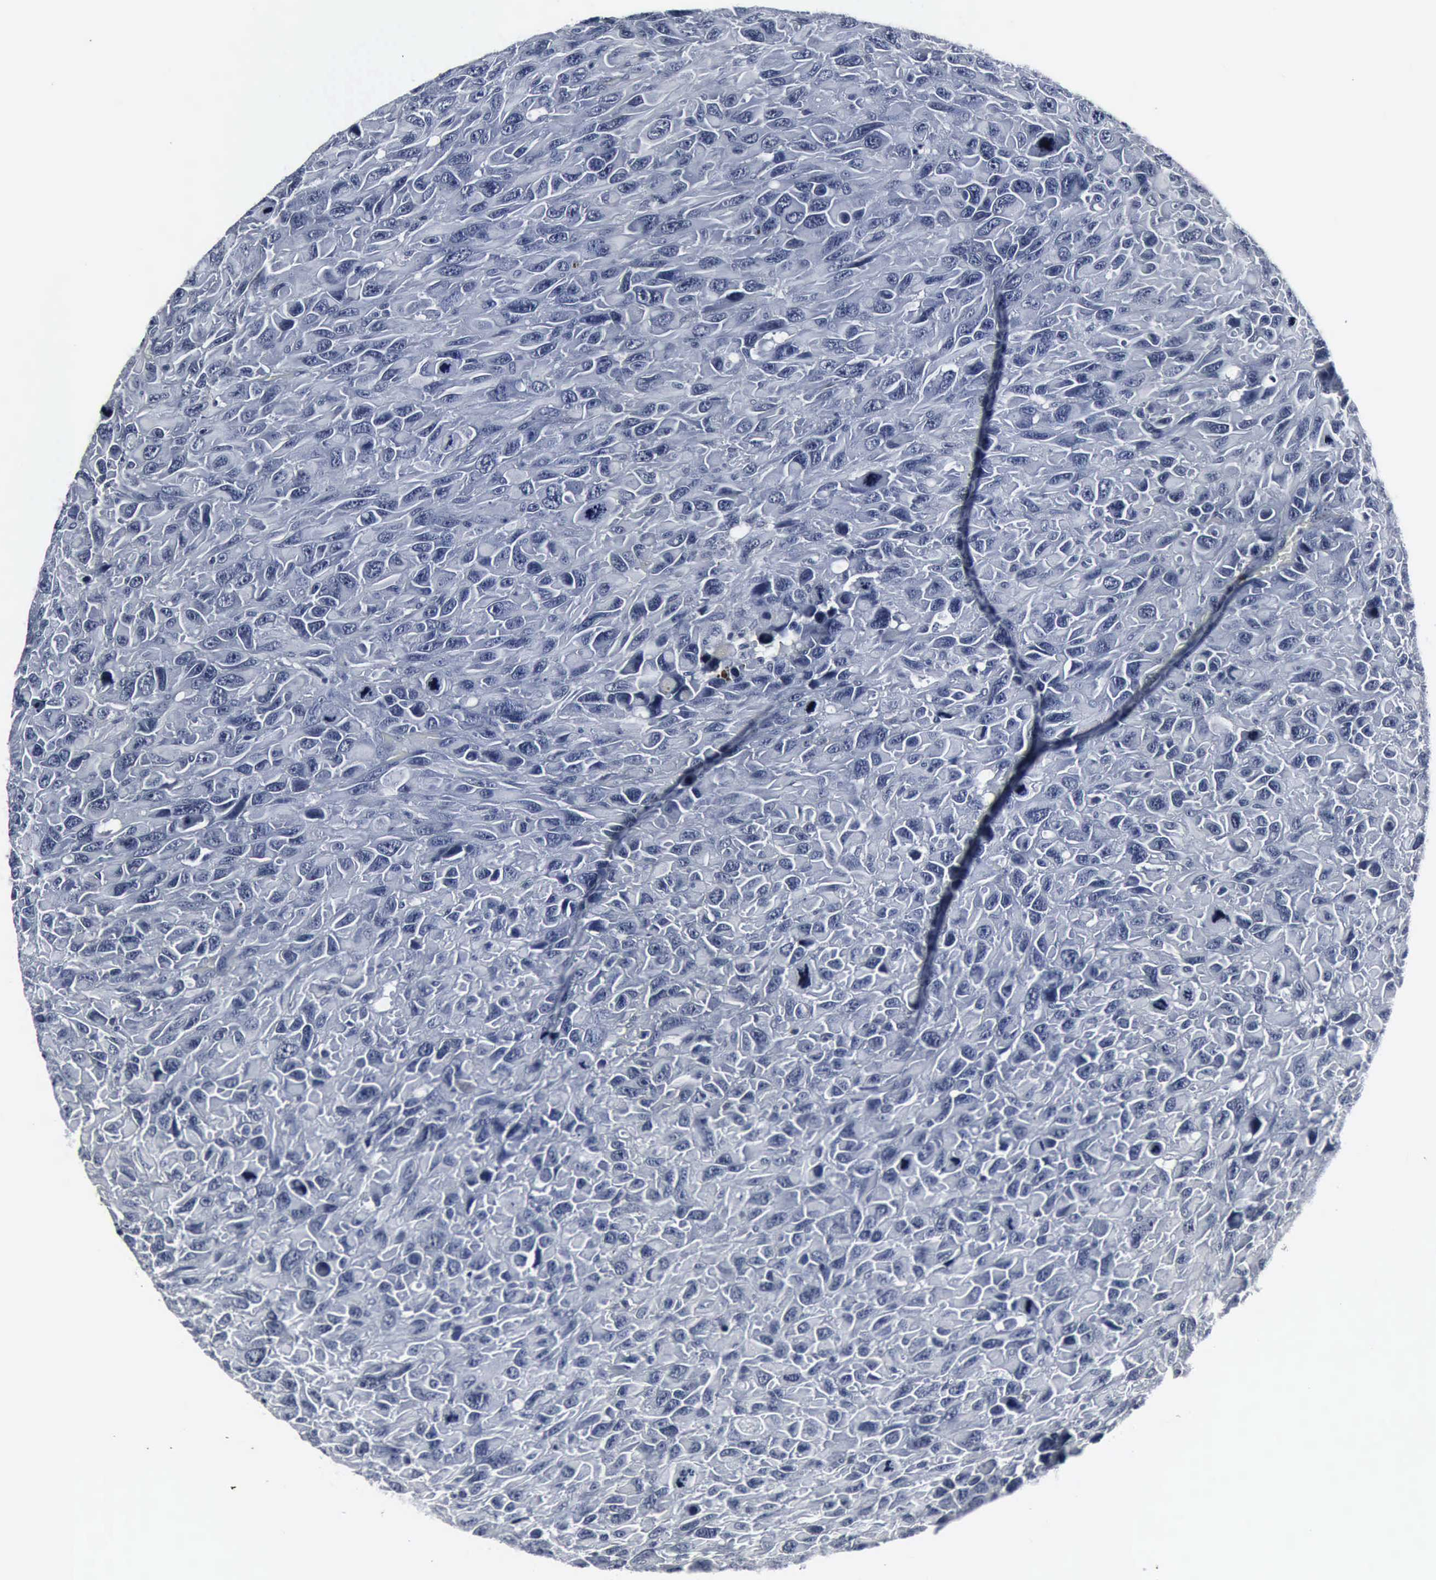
{"staining": {"intensity": "negative", "quantity": "none", "location": "none"}, "tissue": "renal cancer", "cell_type": "Tumor cells", "image_type": "cancer", "snomed": [{"axis": "morphology", "description": "Adenocarcinoma, NOS"}, {"axis": "topography", "description": "Kidney"}], "caption": "There is no significant expression in tumor cells of renal cancer (adenocarcinoma). (DAB immunohistochemistry (IHC) with hematoxylin counter stain).", "gene": "SNAP25", "patient": {"sex": "male", "age": 79}}